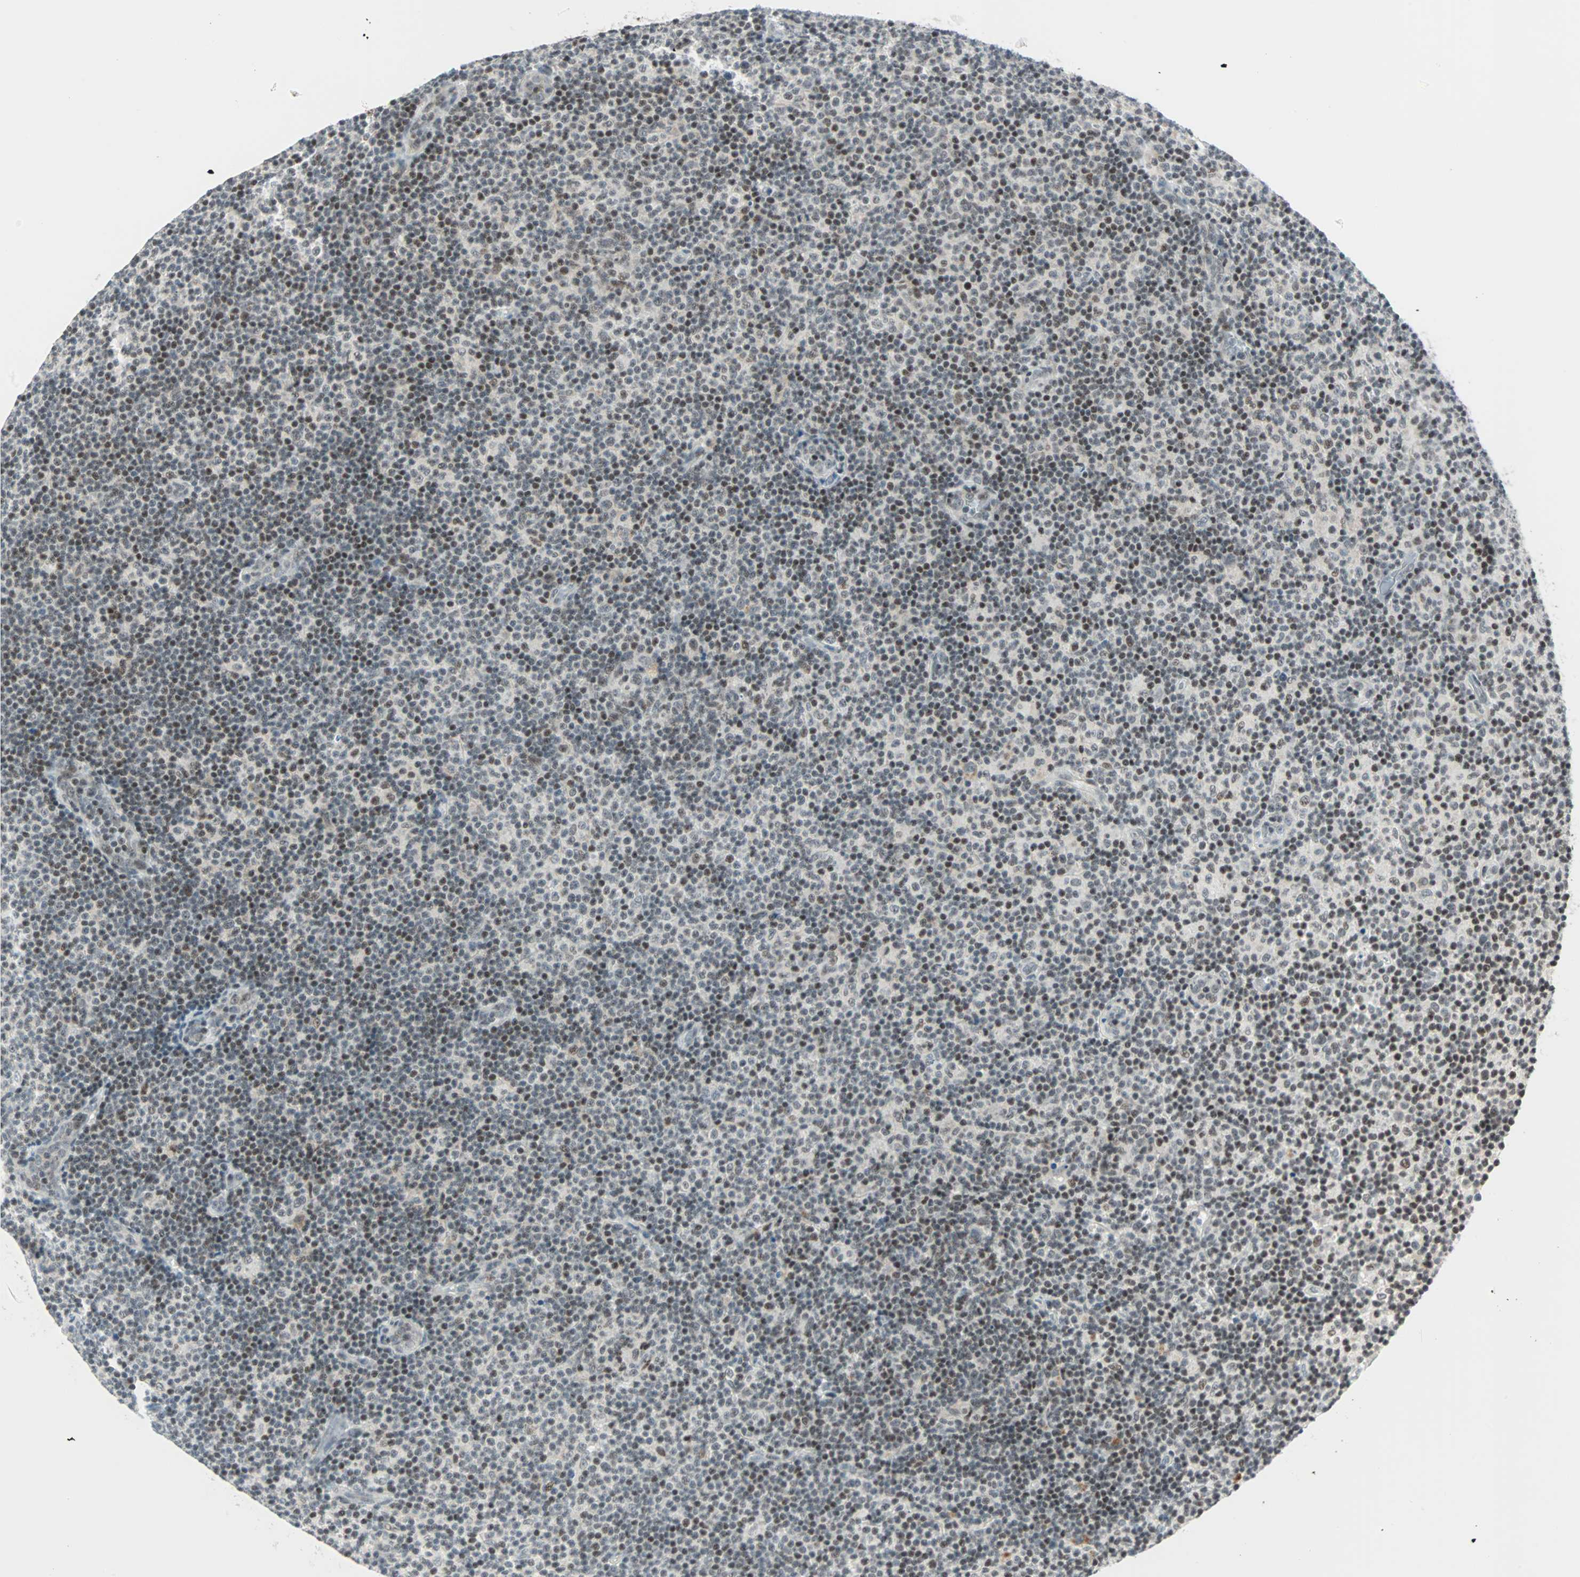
{"staining": {"intensity": "moderate", "quantity": ">75%", "location": "nuclear"}, "tissue": "lymphoma", "cell_type": "Tumor cells", "image_type": "cancer", "snomed": [{"axis": "morphology", "description": "Malignant lymphoma, non-Hodgkin's type, Low grade"}, {"axis": "topography", "description": "Lymph node"}], "caption": "A brown stain highlights moderate nuclear expression of a protein in lymphoma tumor cells.", "gene": "SIN3A", "patient": {"sex": "male", "age": 83}}